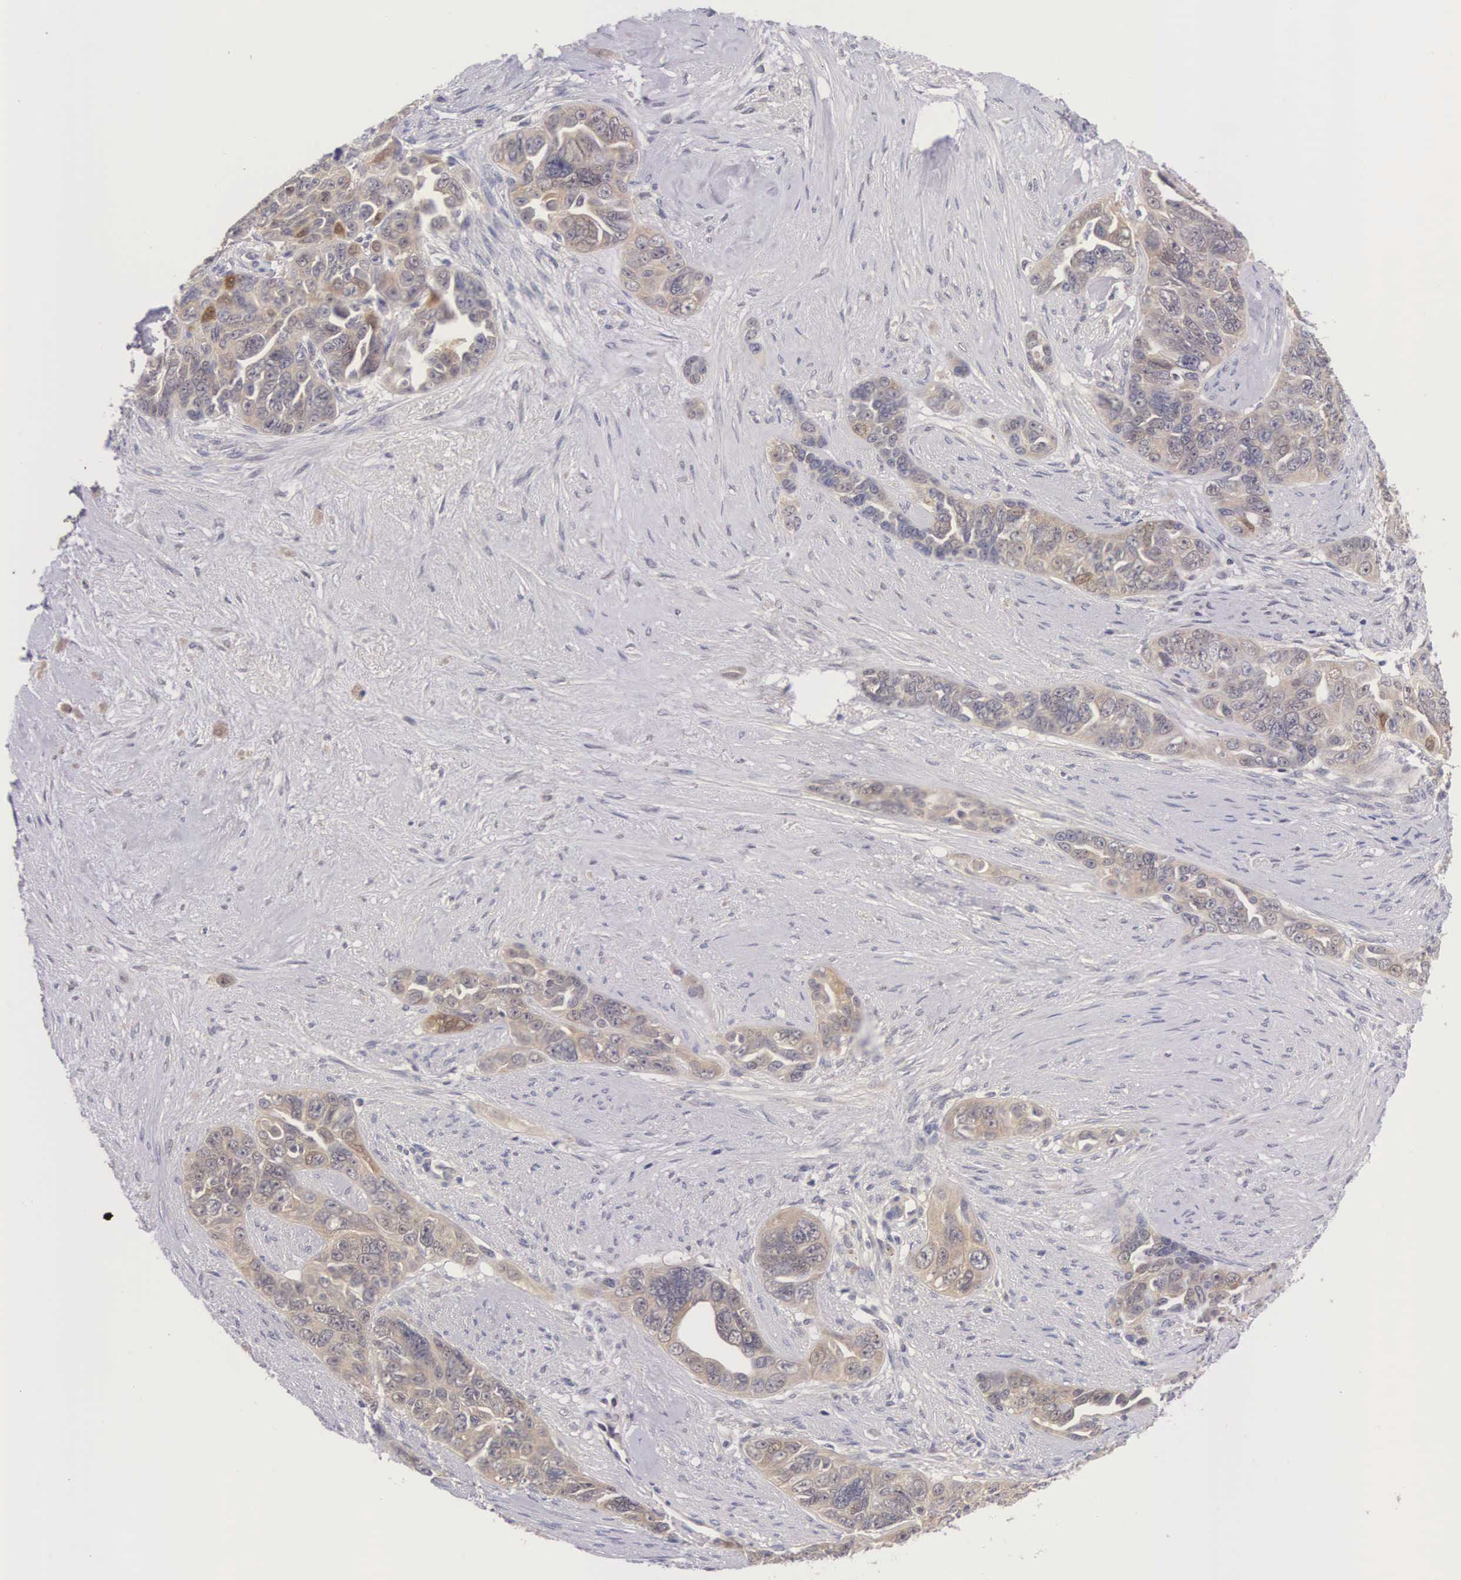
{"staining": {"intensity": "weak", "quantity": "25%-75%", "location": "cytoplasmic/membranous"}, "tissue": "ovarian cancer", "cell_type": "Tumor cells", "image_type": "cancer", "snomed": [{"axis": "morphology", "description": "Cystadenocarcinoma, serous, NOS"}, {"axis": "topography", "description": "Ovary"}], "caption": "Immunohistochemical staining of human ovarian serous cystadenocarcinoma displays low levels of weak cytoplasmic/membranous protein positivity in approximately 25%-75% of tumor cells.", "gene": "IGBP1", "patient": {"sex": "female", "age": 63}}